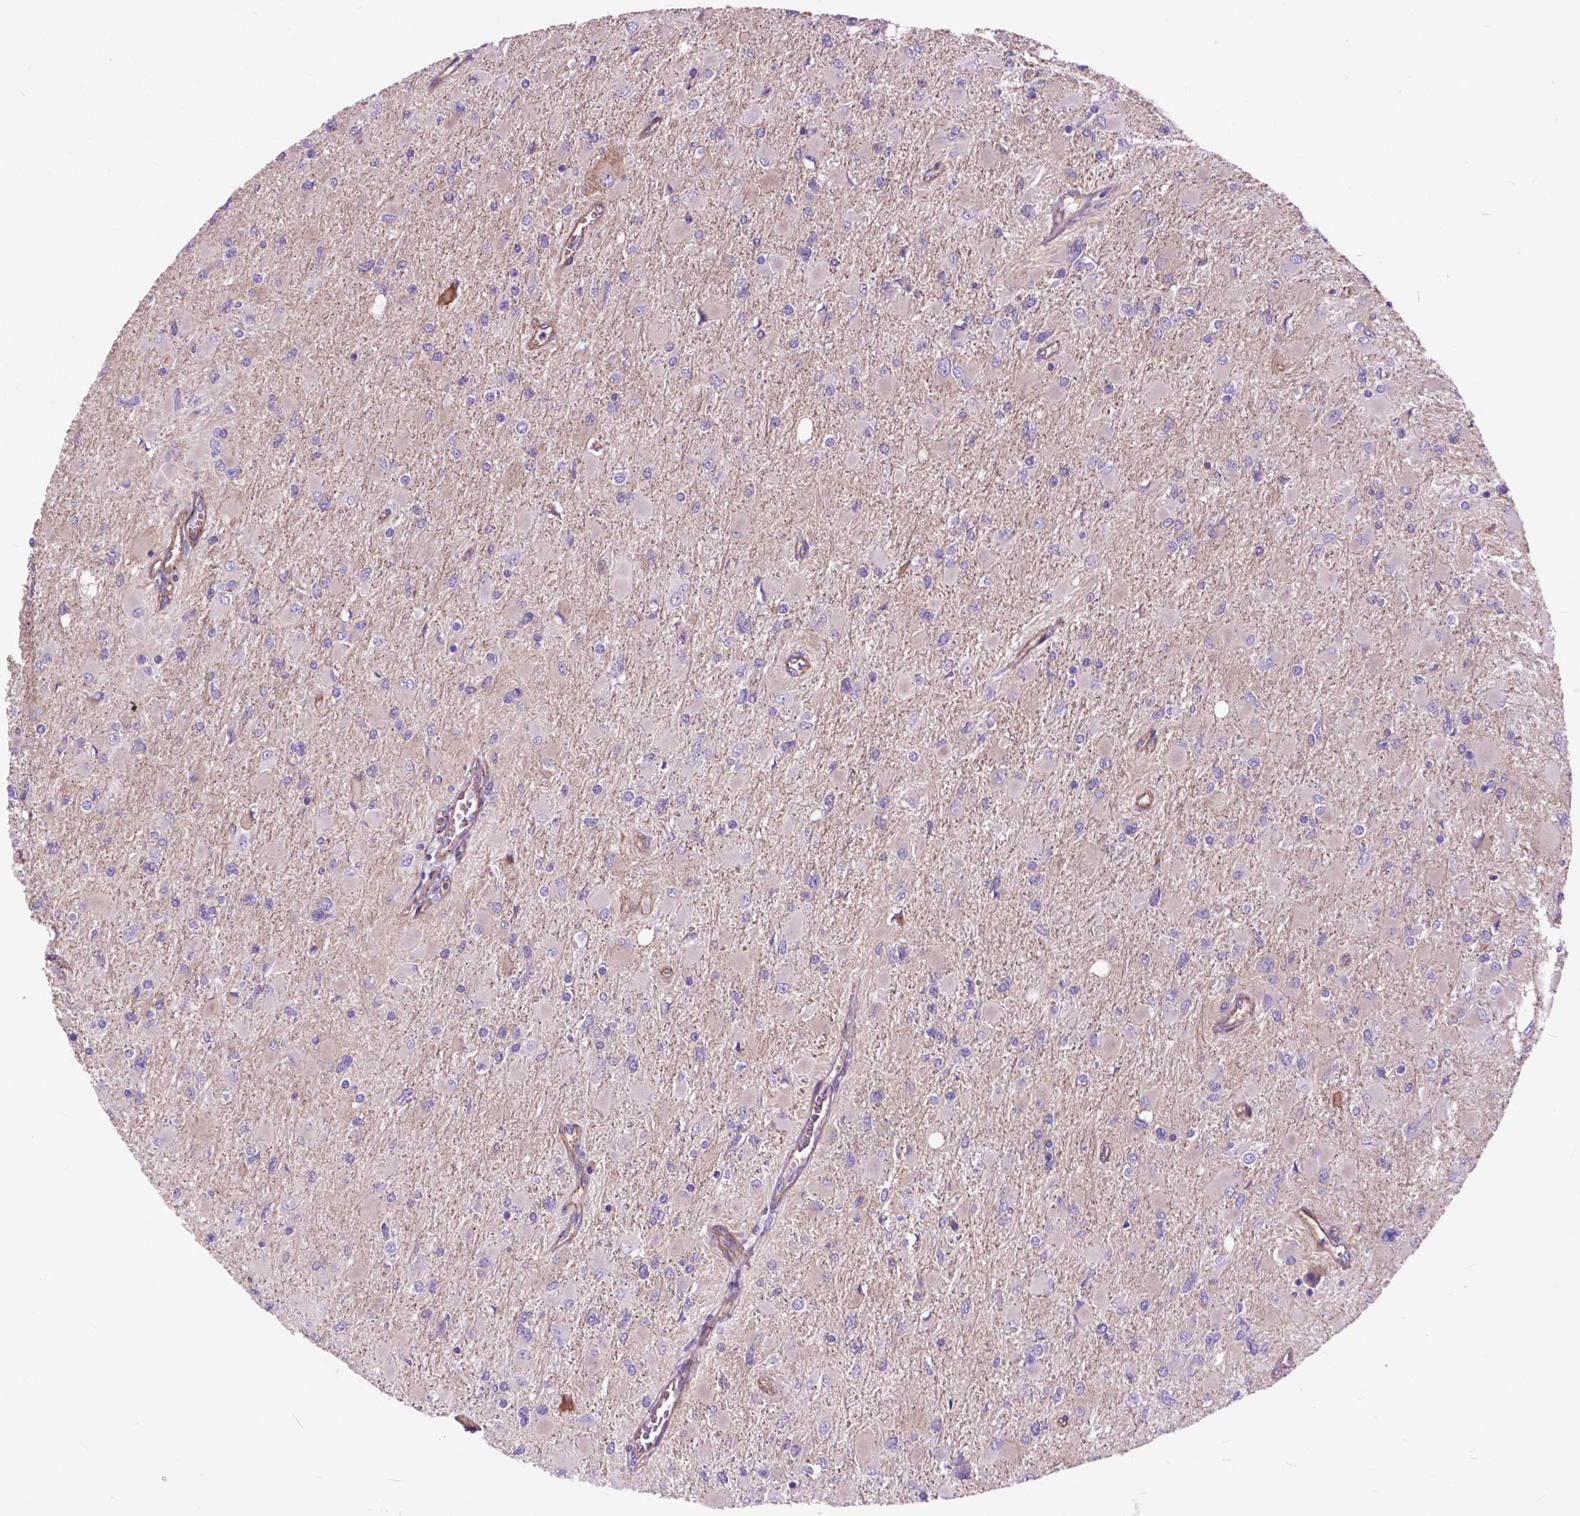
{"staining": {"intensity": "negative", "quantity": "none", "location": "none"}, "tissue": "glioma", "cell_type": "Tumor cells", "image_type": "cancer", "snomed": [{"axis": "morphology", "description": "Glioma, malignant, High grade"}, {"axis": "topography", "description": "Cerebral cortex"}], "caption": "Immunohistochemistry (IHC) of human glioma exhibits no expression in tumor cells. Nuclei are stained in blue.", "gene": "FLT4", "patient": {"sex": "female", "age": 36}}